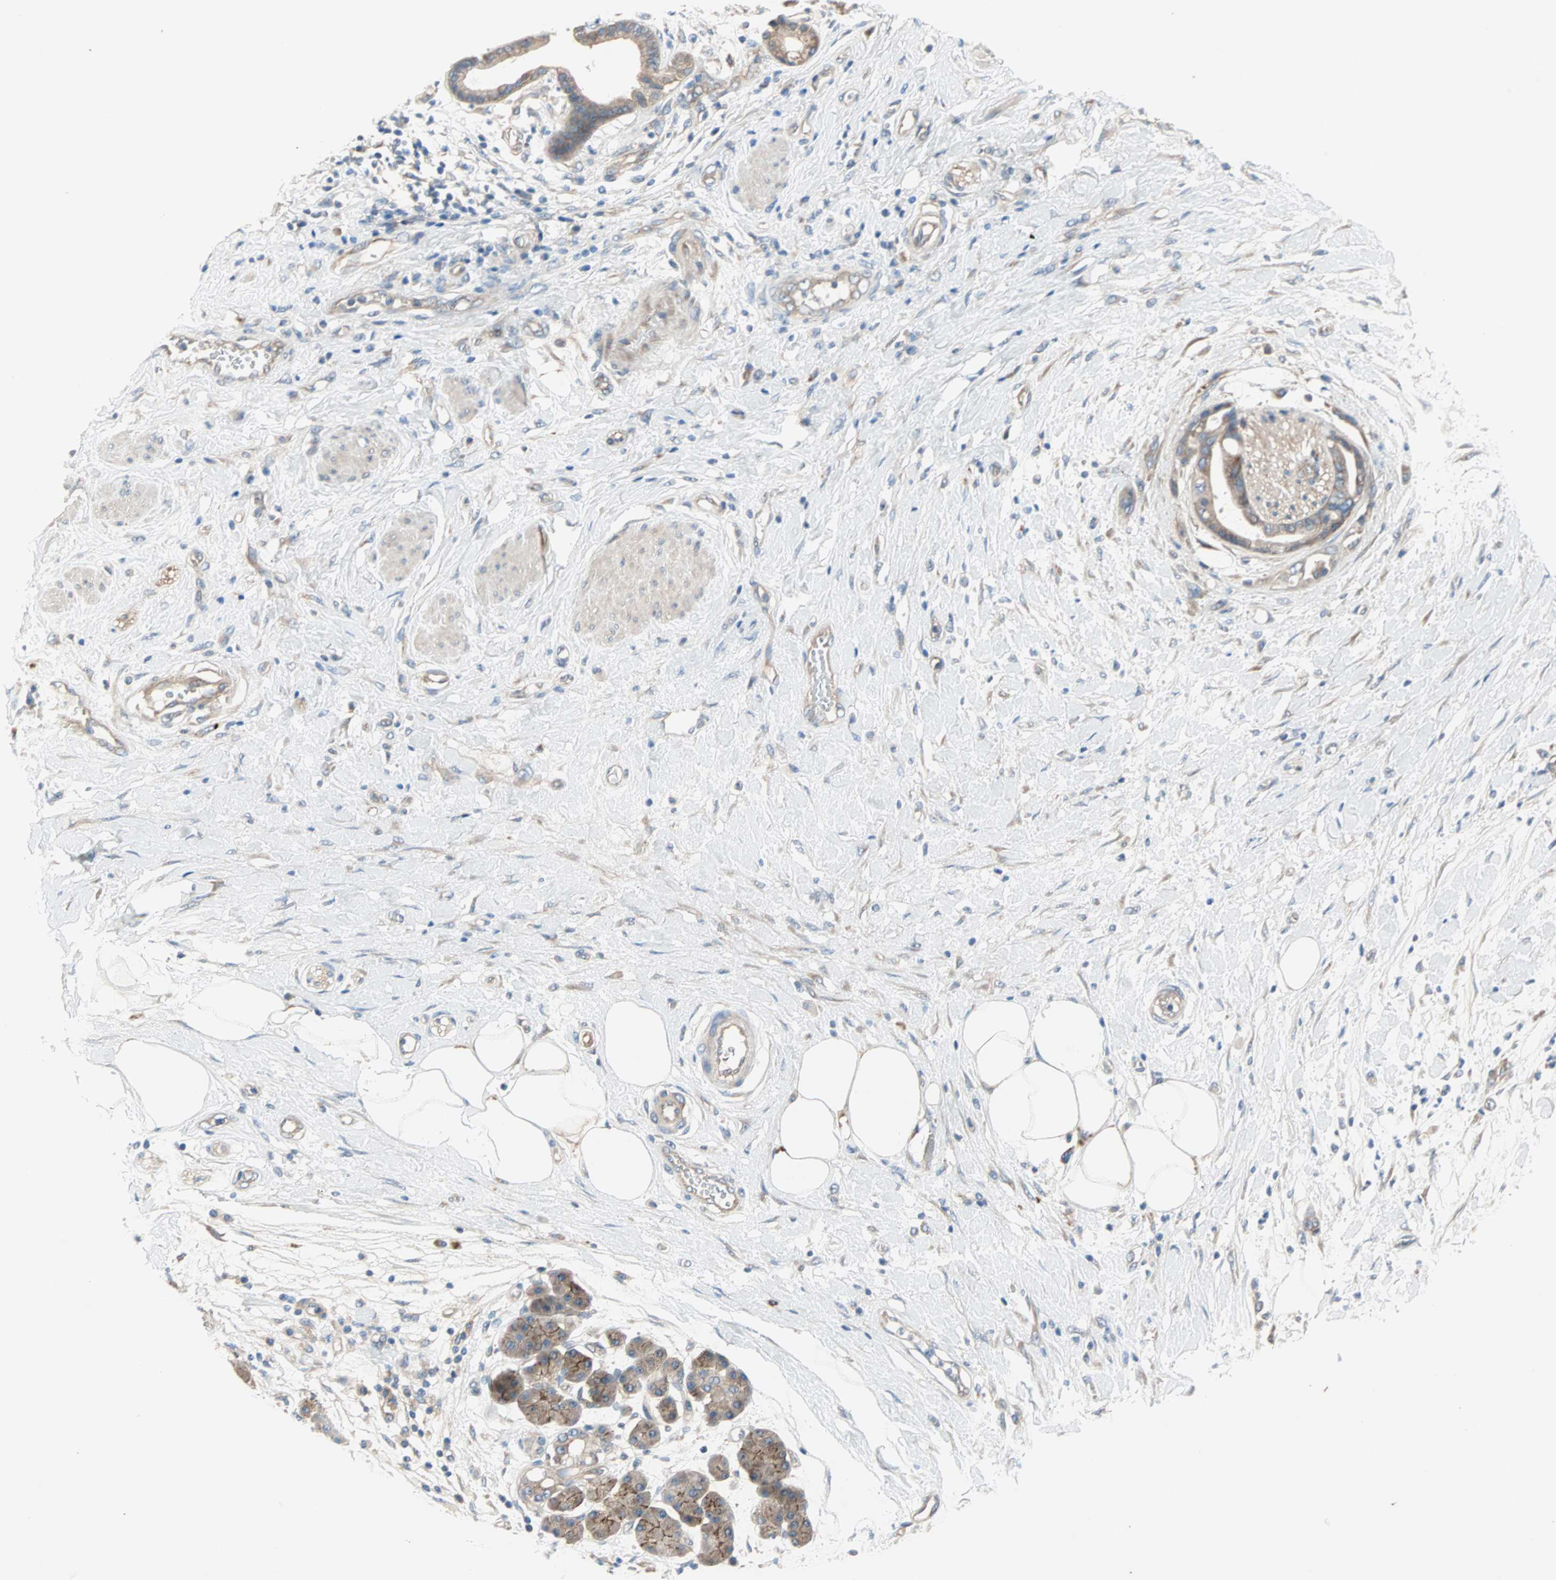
{"staining": {"intensity": "weak", "quantity": ">75%", "location": "cytoplasmic/membranous"}, "tissue": "pancreatic cancer", "cell_type": "Tumor cells", "image_type": "cancer", "snomed": [{"axis": "morphology", "description": "Adenocarcinoma, NOS"}, {"axis": "morphology", "description": "Adenocarcinoma, metastatic, NOS"}, {"axis": "topography", "description": "Lymph node"}, {"axis": "topography", "description": "Pancreas"}, {"axis": "topography", "description": "Duodenum"}], "caption": "Approximately >75% of tumor cells in adenocarcinoma (pancreatic) demonstrate weak cytoplasmic/membranous protein positivity as visualized by brown immunohistochemical staining.", "gene": "PDE8A", "patient": {"sex": "female", "age": 64}}